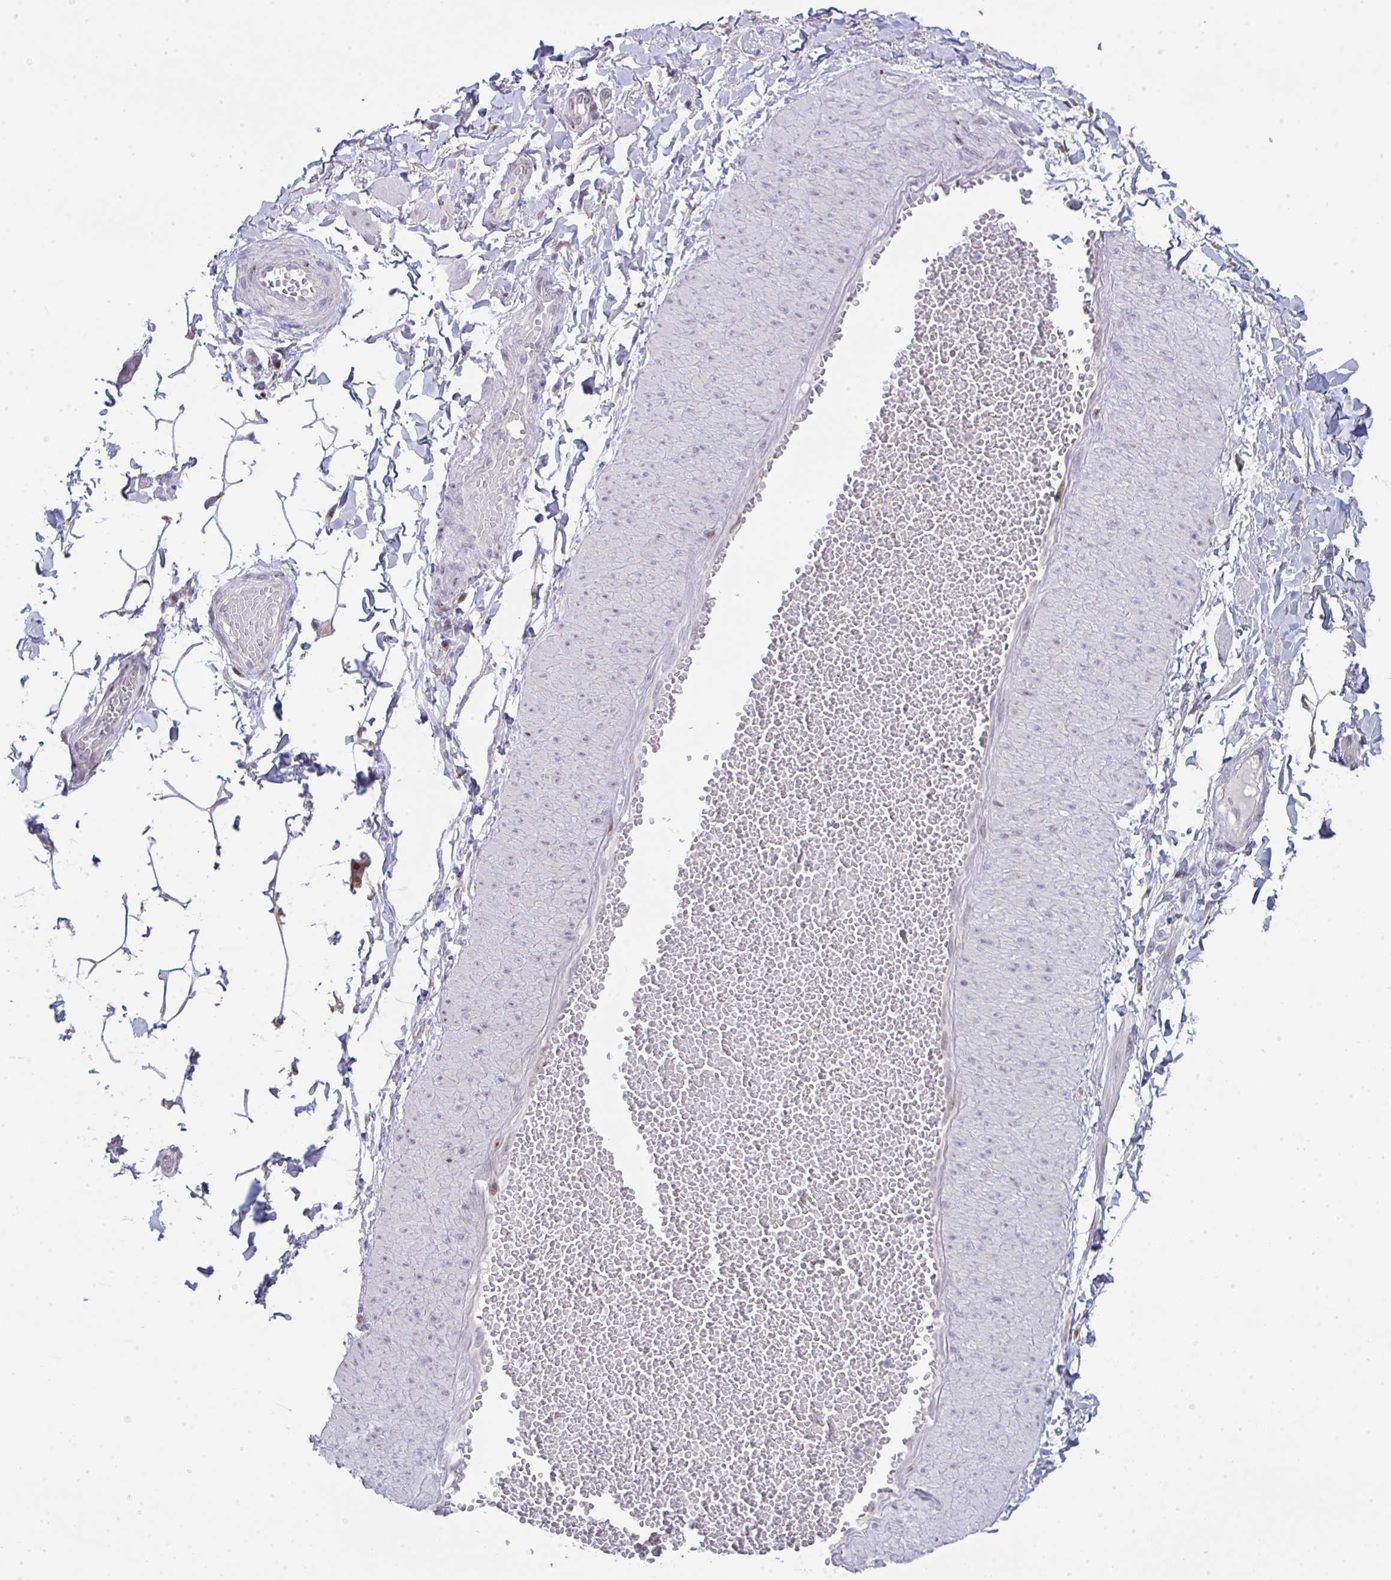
{"staining": {"intensity": "negative", "quantity": "none", "location": "none"}, "tissue": "adipose tissue", "cell_type": "Adipocytes", "image_type": "normal", "snomed": [{"axis": "morphology", "description": "Normal tissue, NOS"}, {"axis": "topography", "description": "Epididymis"}, {"axis": "topography", "description": "Peripheral nerve tissue"}], "caption": "There is no significant staining in adipocytes of adipose tissue. Nuclei are stained in blue.", "gene": "GALNT16", "patient": {"sex": "male", "age": 32}}